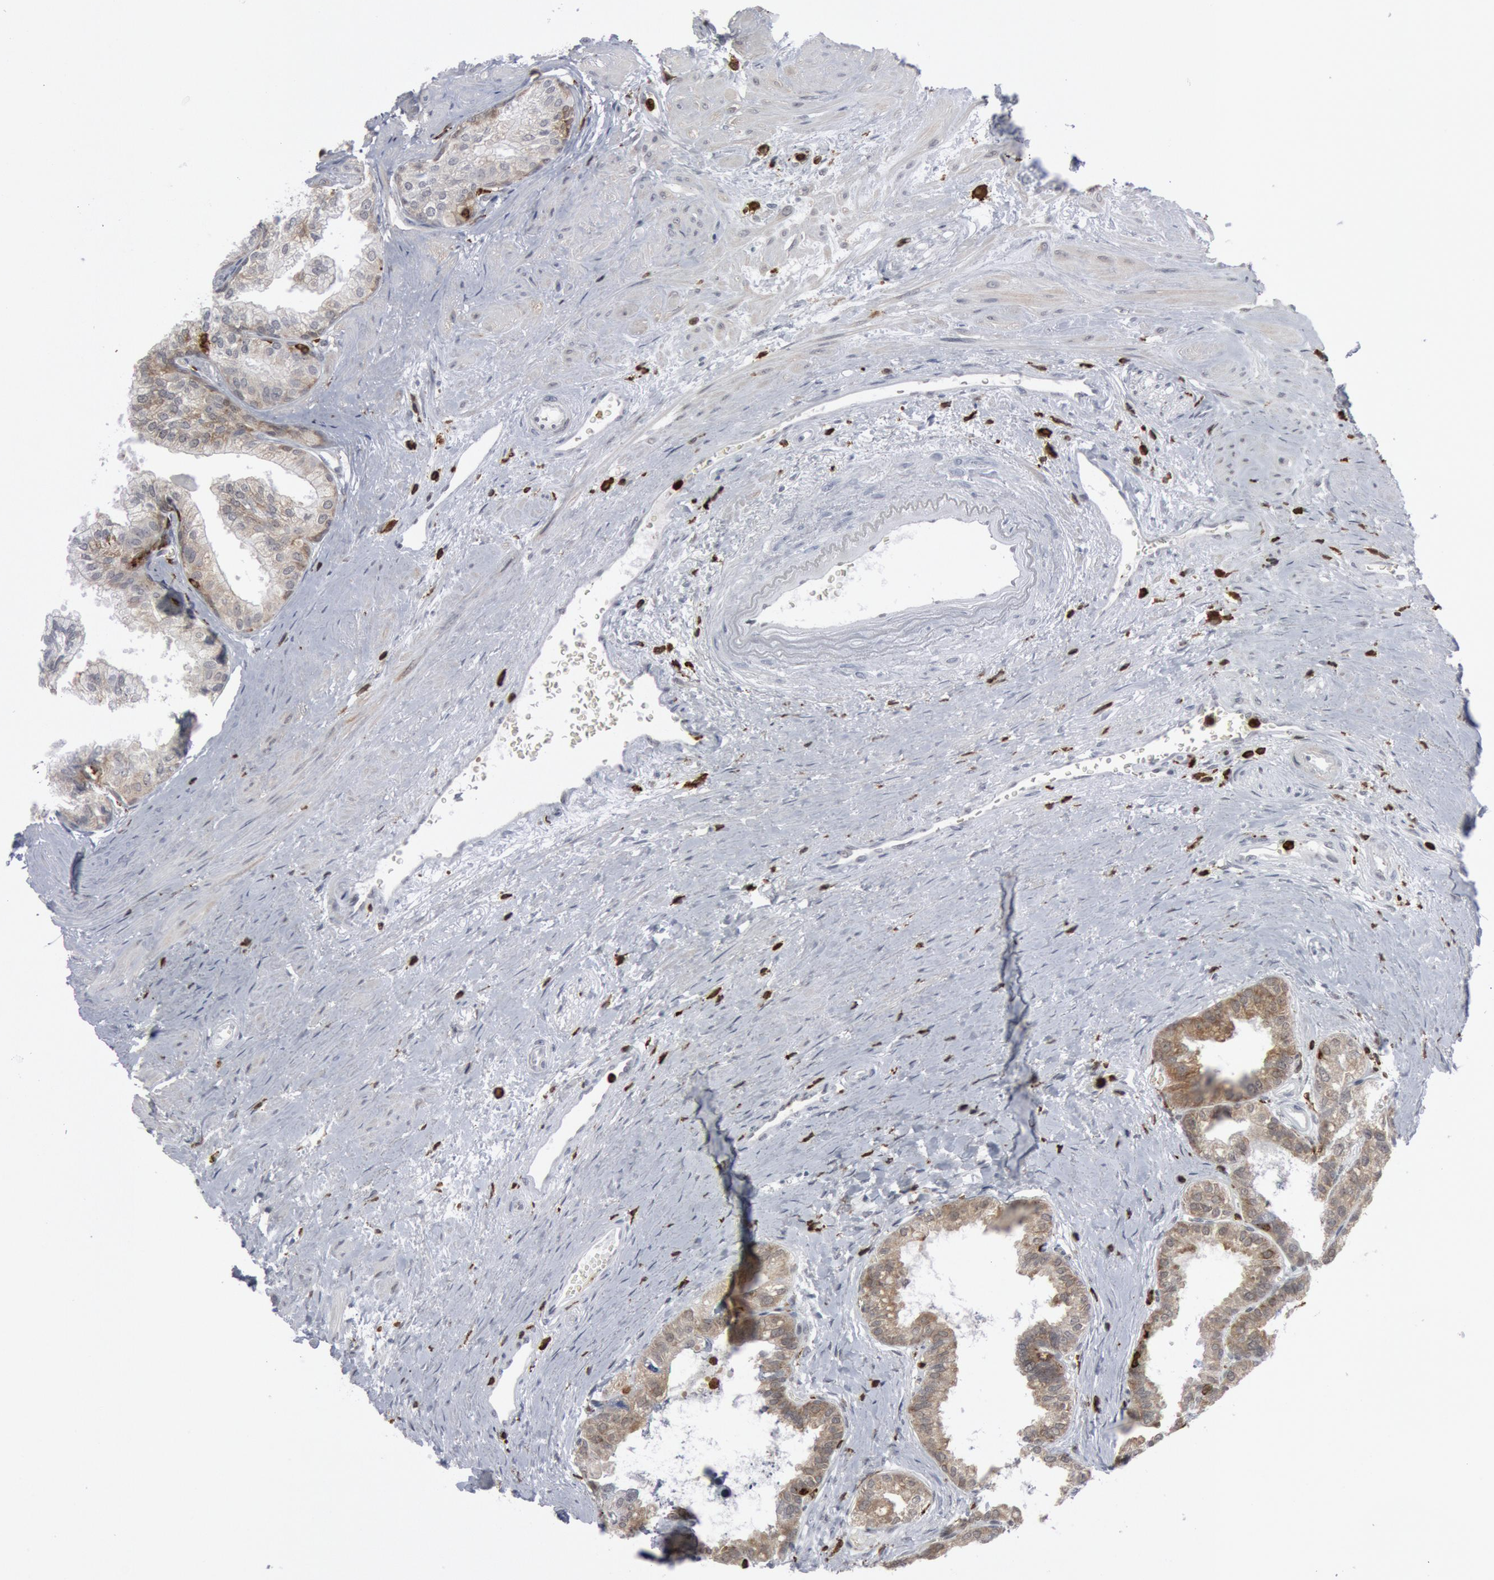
{"staining": {"intensity": "weak", "quantity": ">75%", "location": "cytoplasmic/membranous"}, "tissue": "prostate", "cell_type": "Glandular cells", "image_type": "normal", "snomed": [{"axis": "morphology", "description": "Normal tissue, NOS"}, {"axis": "topography", "description": "Prostate"}], "caption": "A low amount of weak cytoplasmic/membranous expression is identified in about >75% of glandular cells in normal prostate. (Stains: DAB (3,3'-diaminobenzidine) in brown, nuclei in blue, Microscopy: brightfield microscopy at high magnification).", "gene": "PTPN6", "patient": {"sex": "male", "age": 60}}